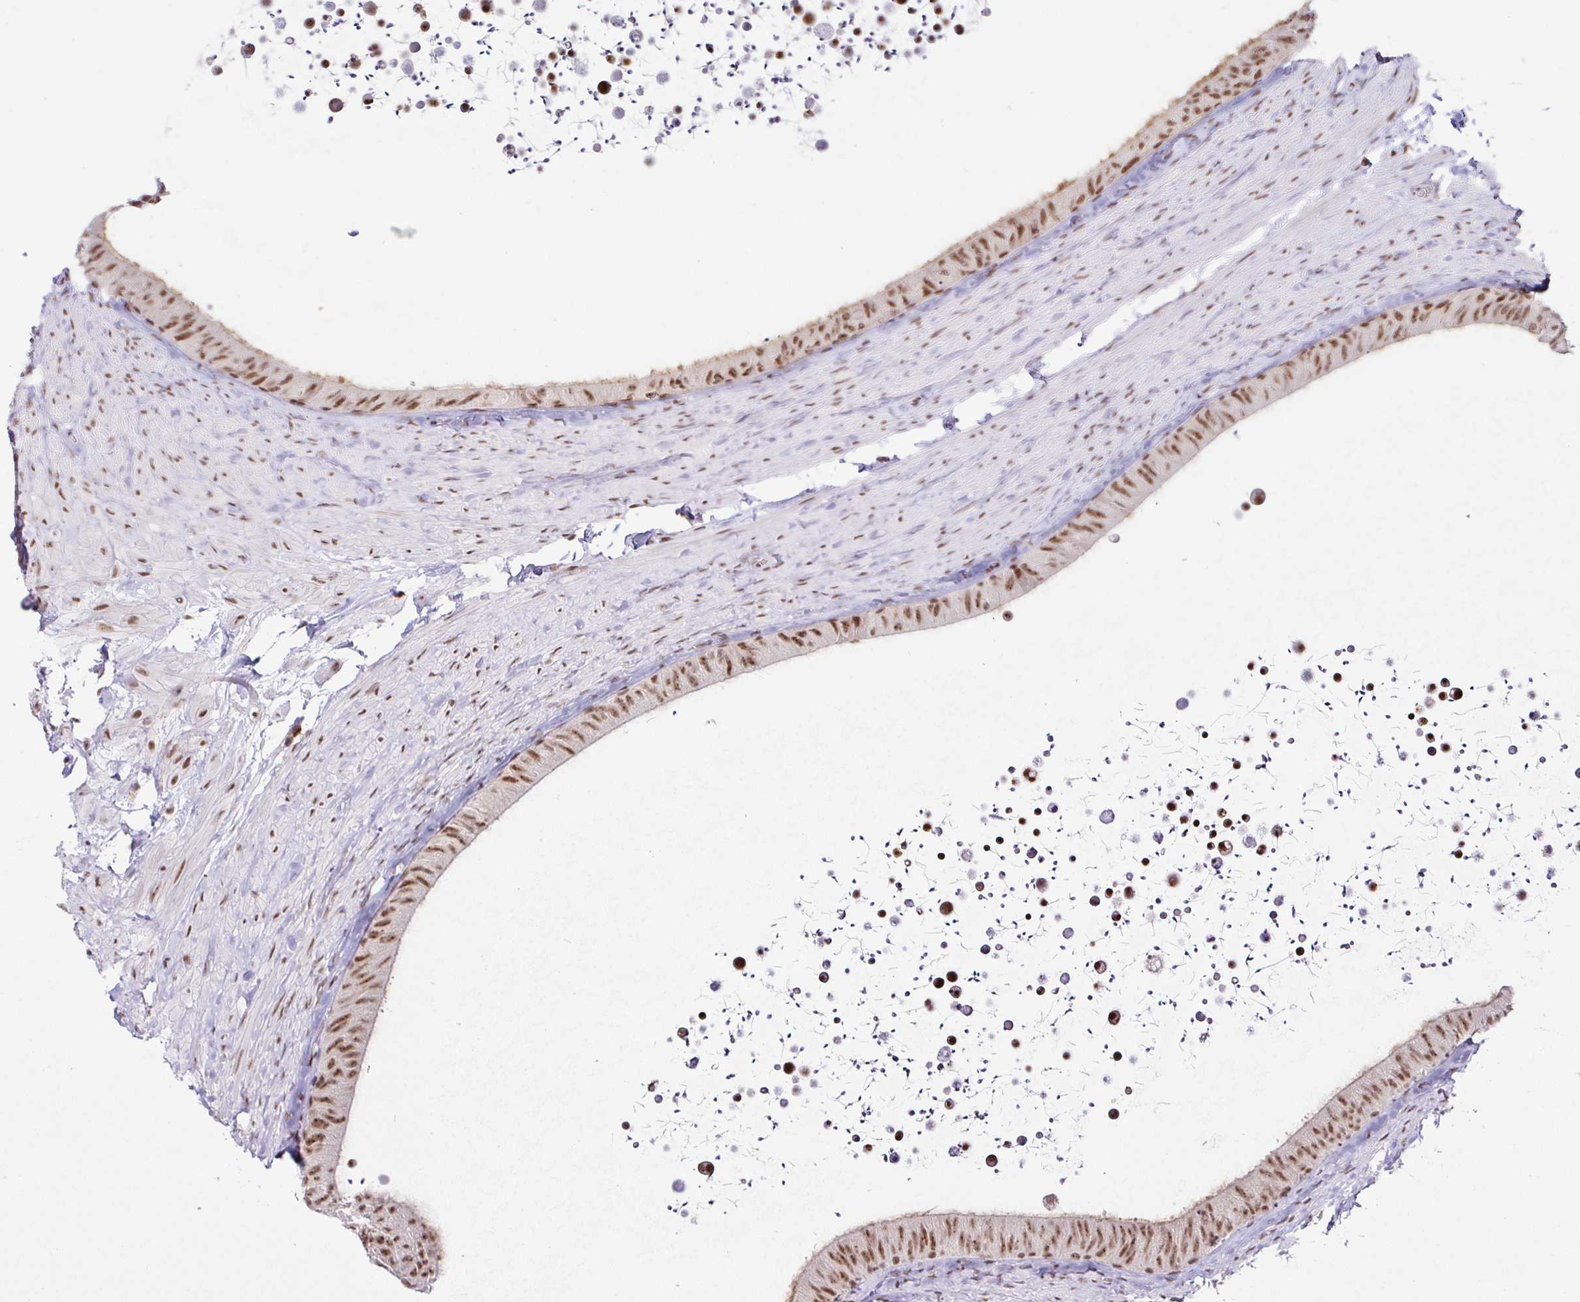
{"staining": {"intensity": "moderate", "quantity": ">75%", "location": "nuclear"}, "tissue": "epididymis", "cell_type": "Glandular cells", "image_type": "normal", "snomed": [{"axis": "morphology", "description": "Normal tissue, NOS"}, {"axis": "topography", "description": "Epididymis, spermatic cord, NOS"}, {"axis": "topography", "description": "Epididymis"}], "caption": "Epididymis stained with DAB immunohistochemistry (IHC) displays medium levels of moderate nuclear staining in about >75% of glandular cells. The staining was performed using DAB (3,3'-diaminobenzidine), with brown indicating positive protein expression. Nuclei are stained blue with hematoxylin.", "gene": "PTPN2", "patient": {"sex": "male", "age": 31}}